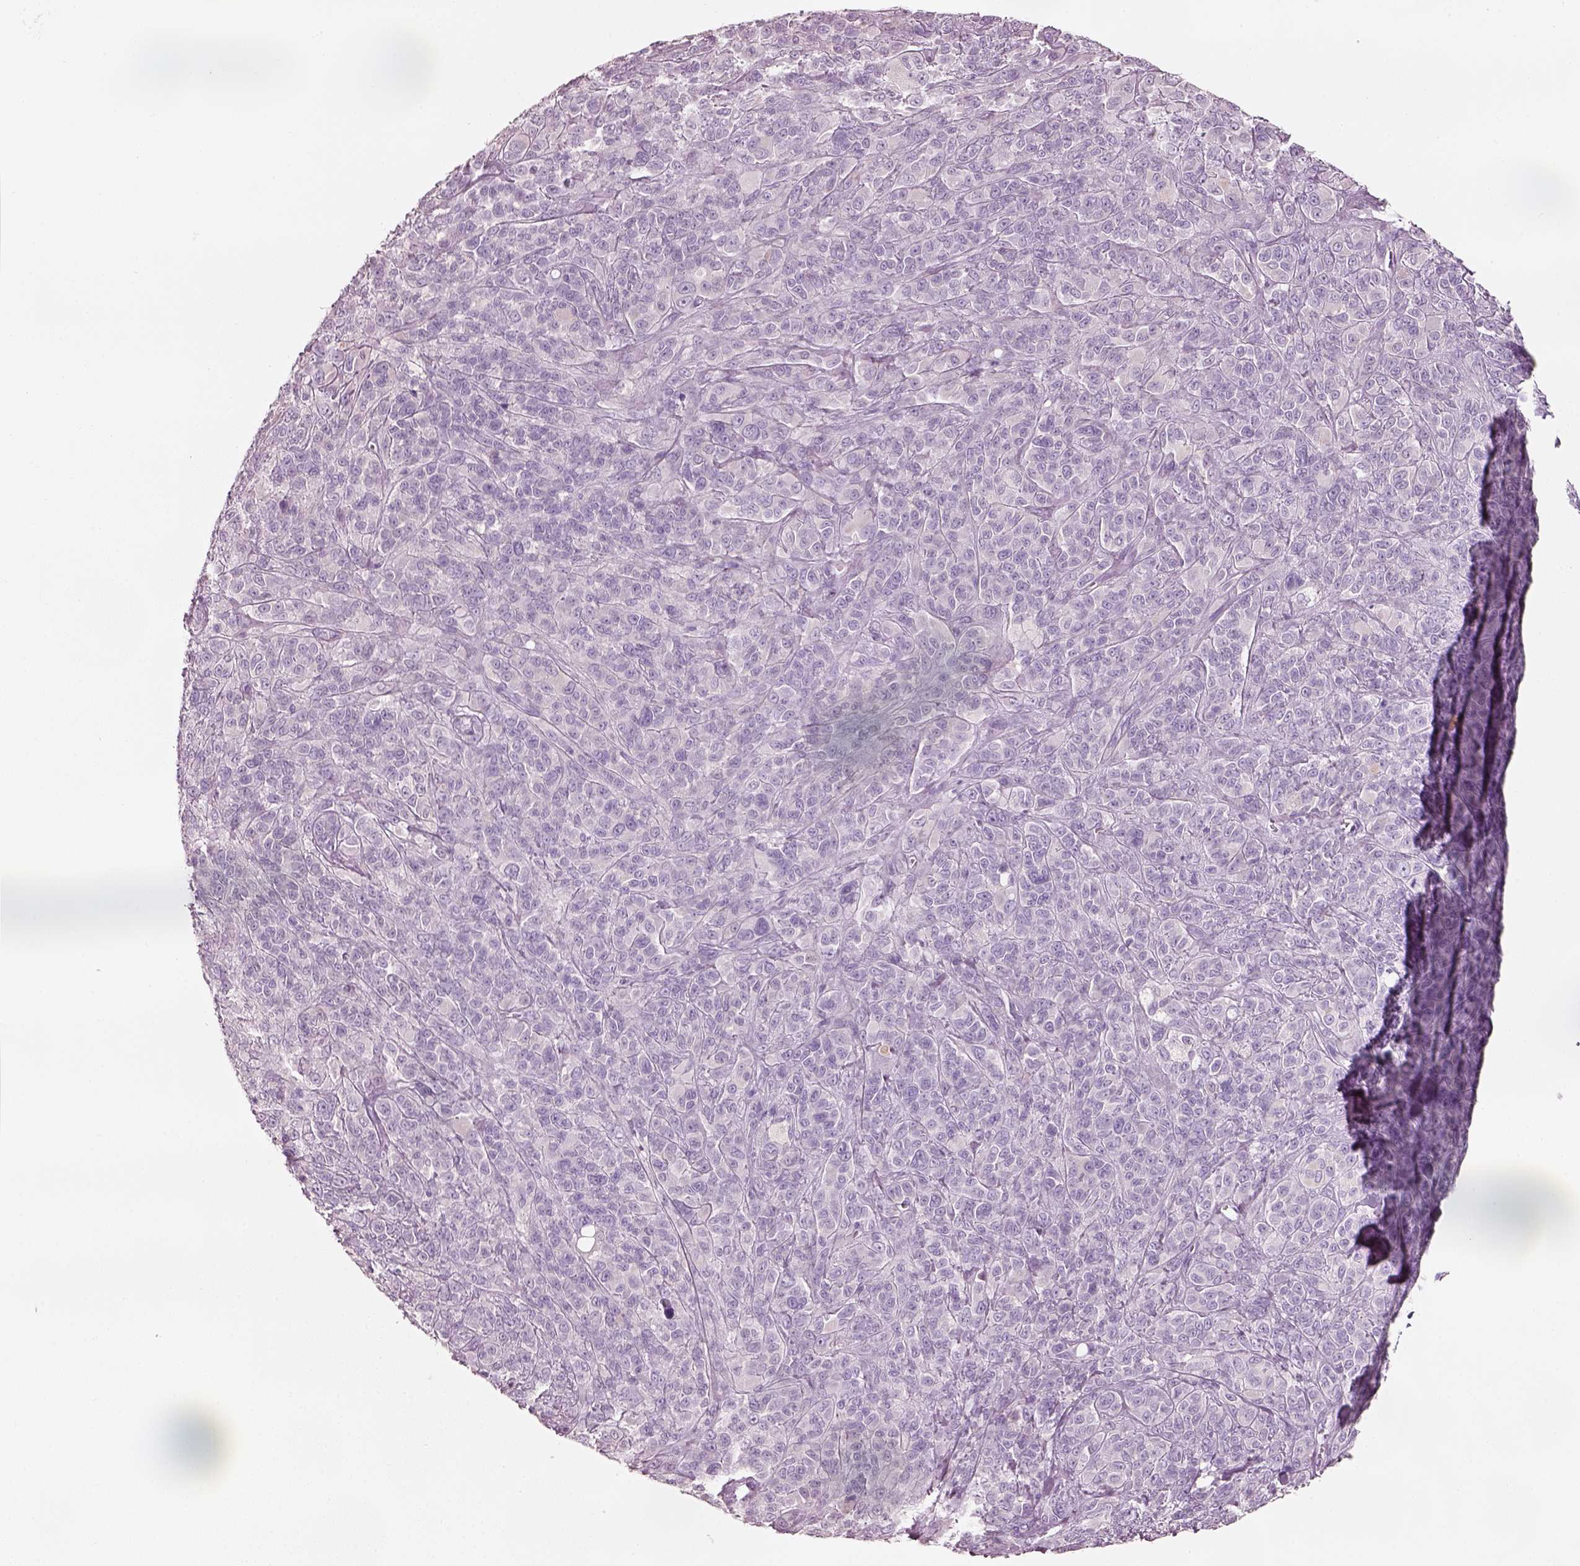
{"staining": {"intensity": "negative", "quantity": "none", "location": "none"}, "tissue": "melanoma", "cell_type": "Tumor cells", "image_type": "cancer", "snomed": [{"axis": "morphology", "description": "Malignant melanoma, NOS"}, {"axis": "topography", "description": "Skin"}], "caption": "IHC image of neoplastic tissue: human melanoma stained with DAB (3,3'-diaminobenzidine) reveals no significant protein positivity in tumor cells.", "gene": "PNOC", "patient": {"sex": "female", "age": 87}}